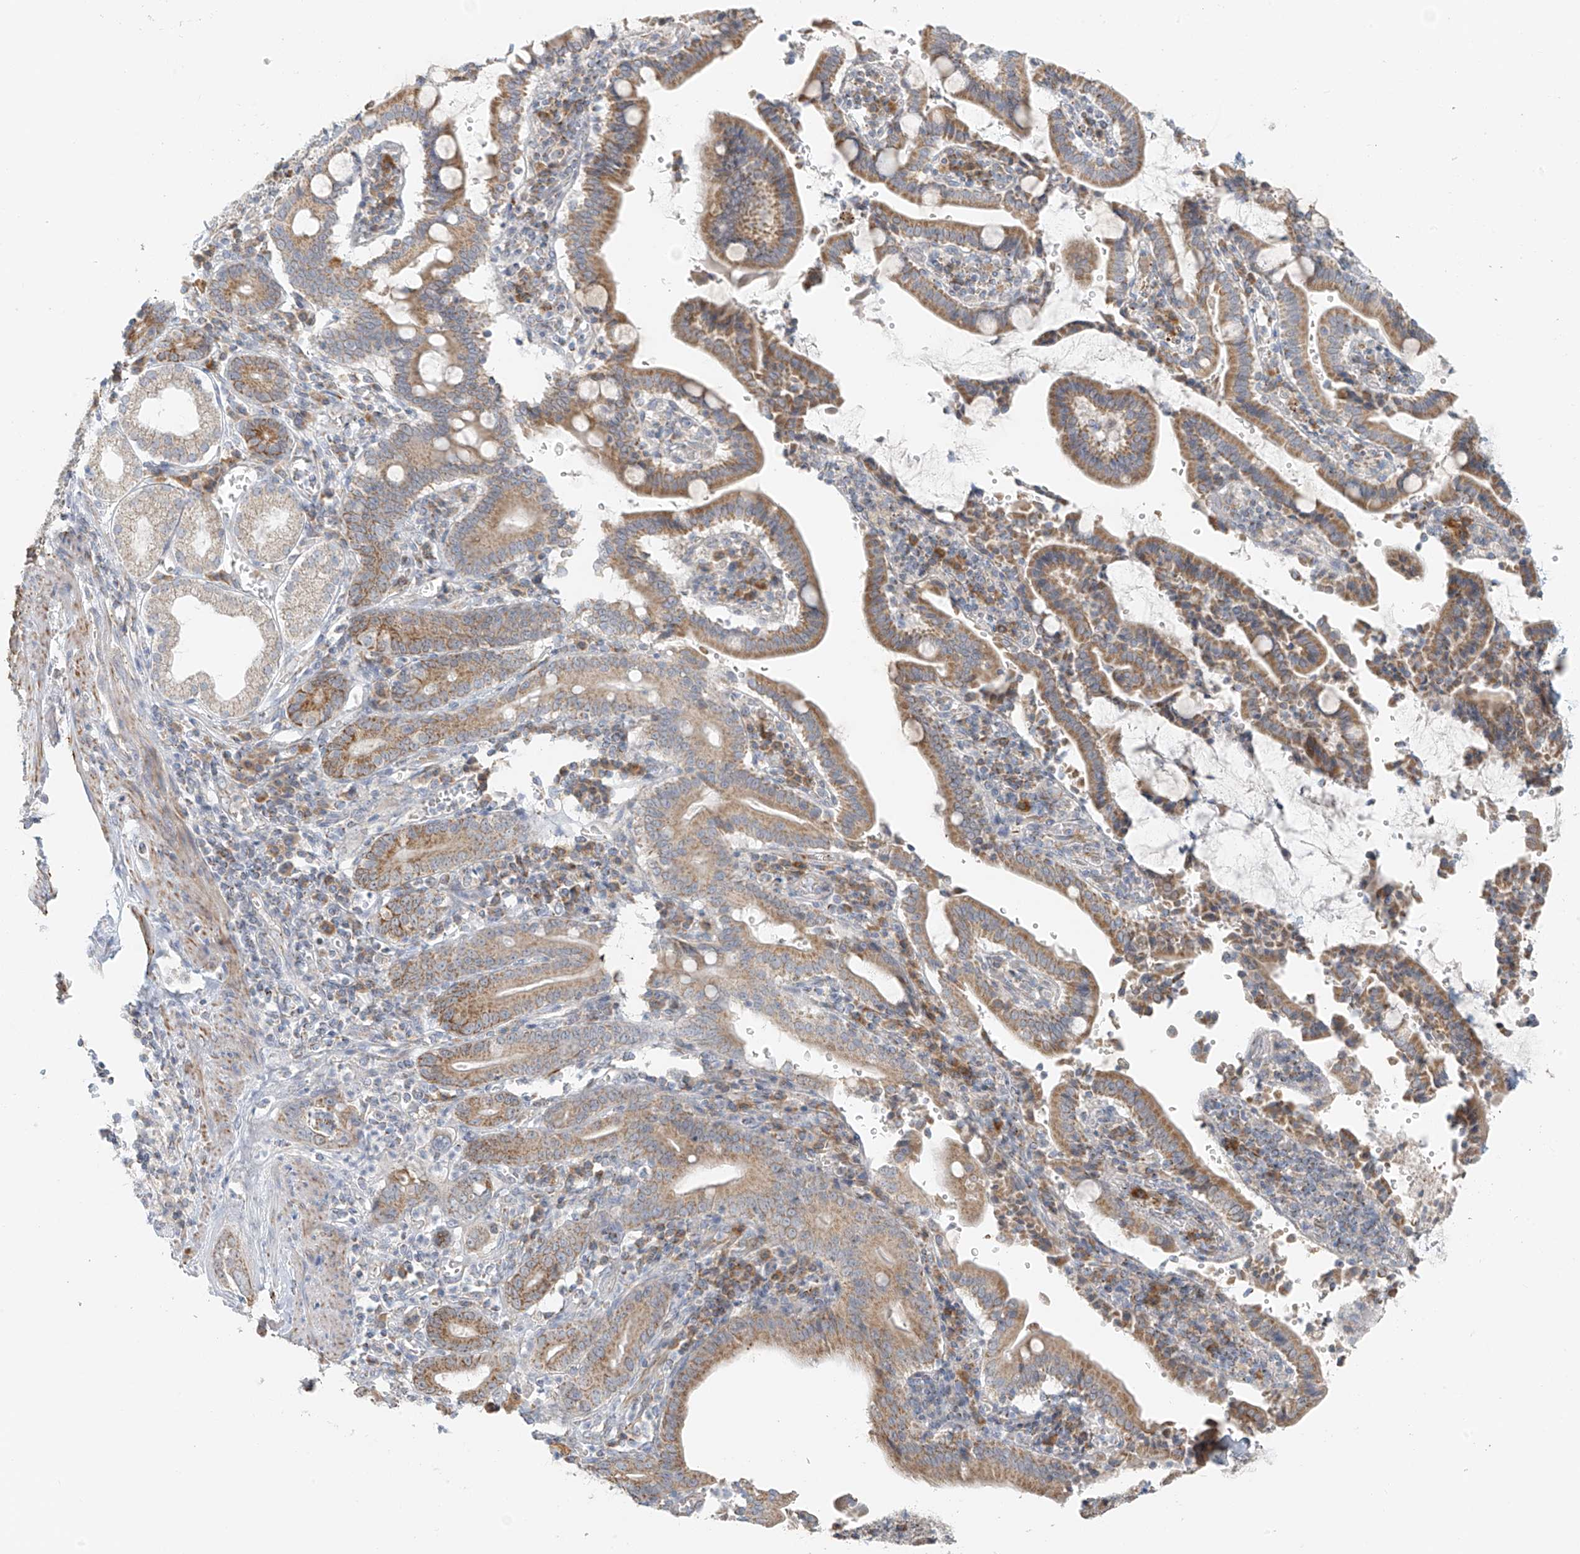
{"staining": {"intensity": "moderate", "quantity": ">75%", "location": "cytoplasmic/membranous"}, "tissue": "pancreatic cancer", "cell_type": "Tumor cells", "image_type": "cancer", "snomed": [{"axis": "morphology", "description": "Adenocarcinoma, NOS"}, {"axis": "topography", "description": "Pancreas"}], "caption": "Immunohistochemical staining of pancreatic cancer demonstrates medium levels of moderate cytoplasmic/membranous staining in about >75% of tumor cells.", "gene": "UST", "patient": {"sex": "male", "age": 70}}